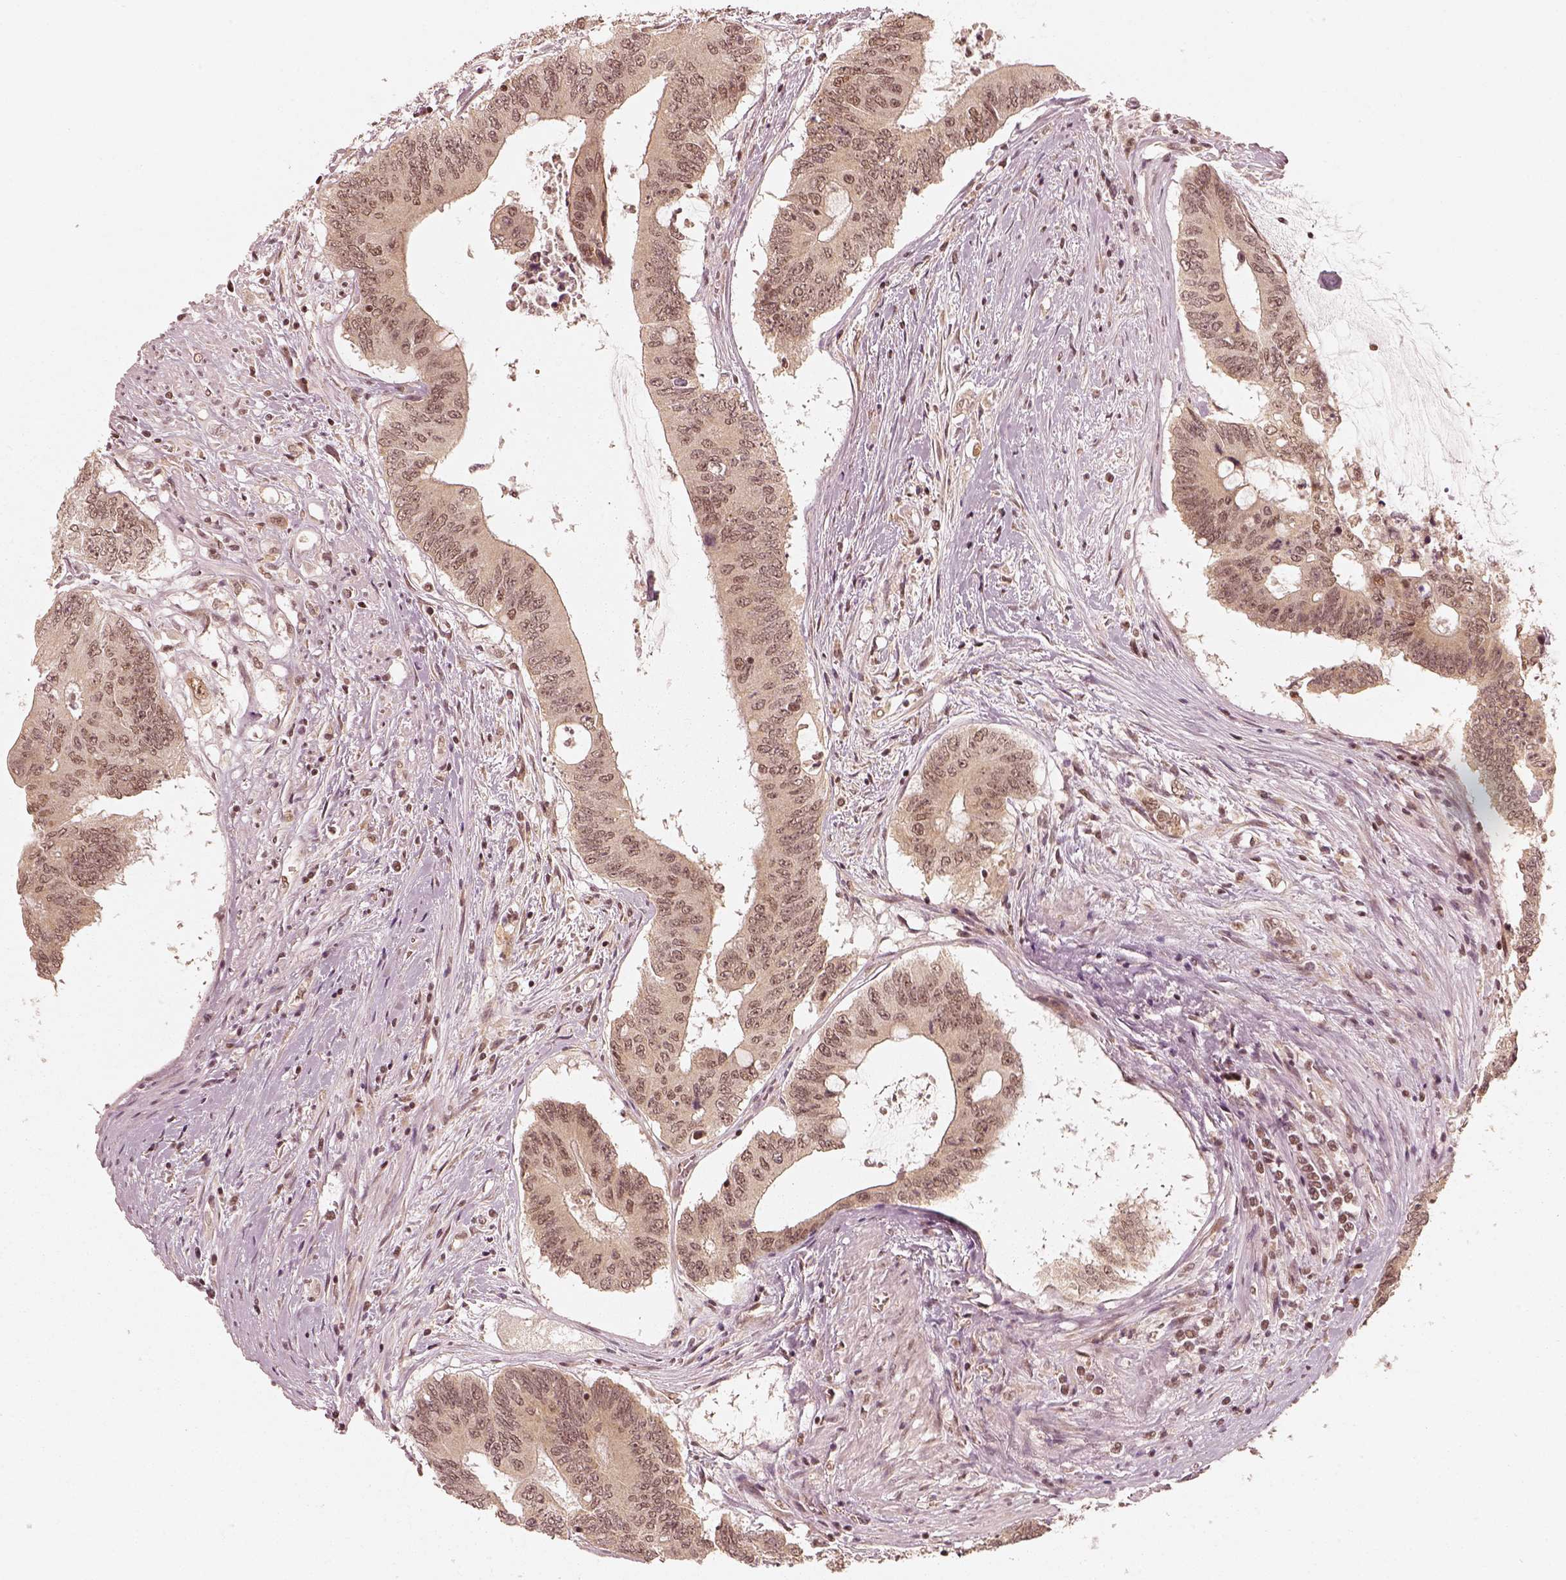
{"staining": {"intensity": "moderate", "quantity": "<25%", "location": "nuclear"}, "tissue": "colorectal cancer", "cell_type": "Tumor cells", "image_type": "cancer", "snomed": [{"axis": "morphology", "description": "Adenocarcinoma, NOS"}, {"axis": "topography", "description": "Rectum"}], "caption": "Brown immunohistochemical staining in human adenocarcinoma (colorectal) shows moderate nuclear positivity in approximately <25% of tumor cells.", "gene": "GMEB2", "patient": {"sex": "male", "age": 59}}